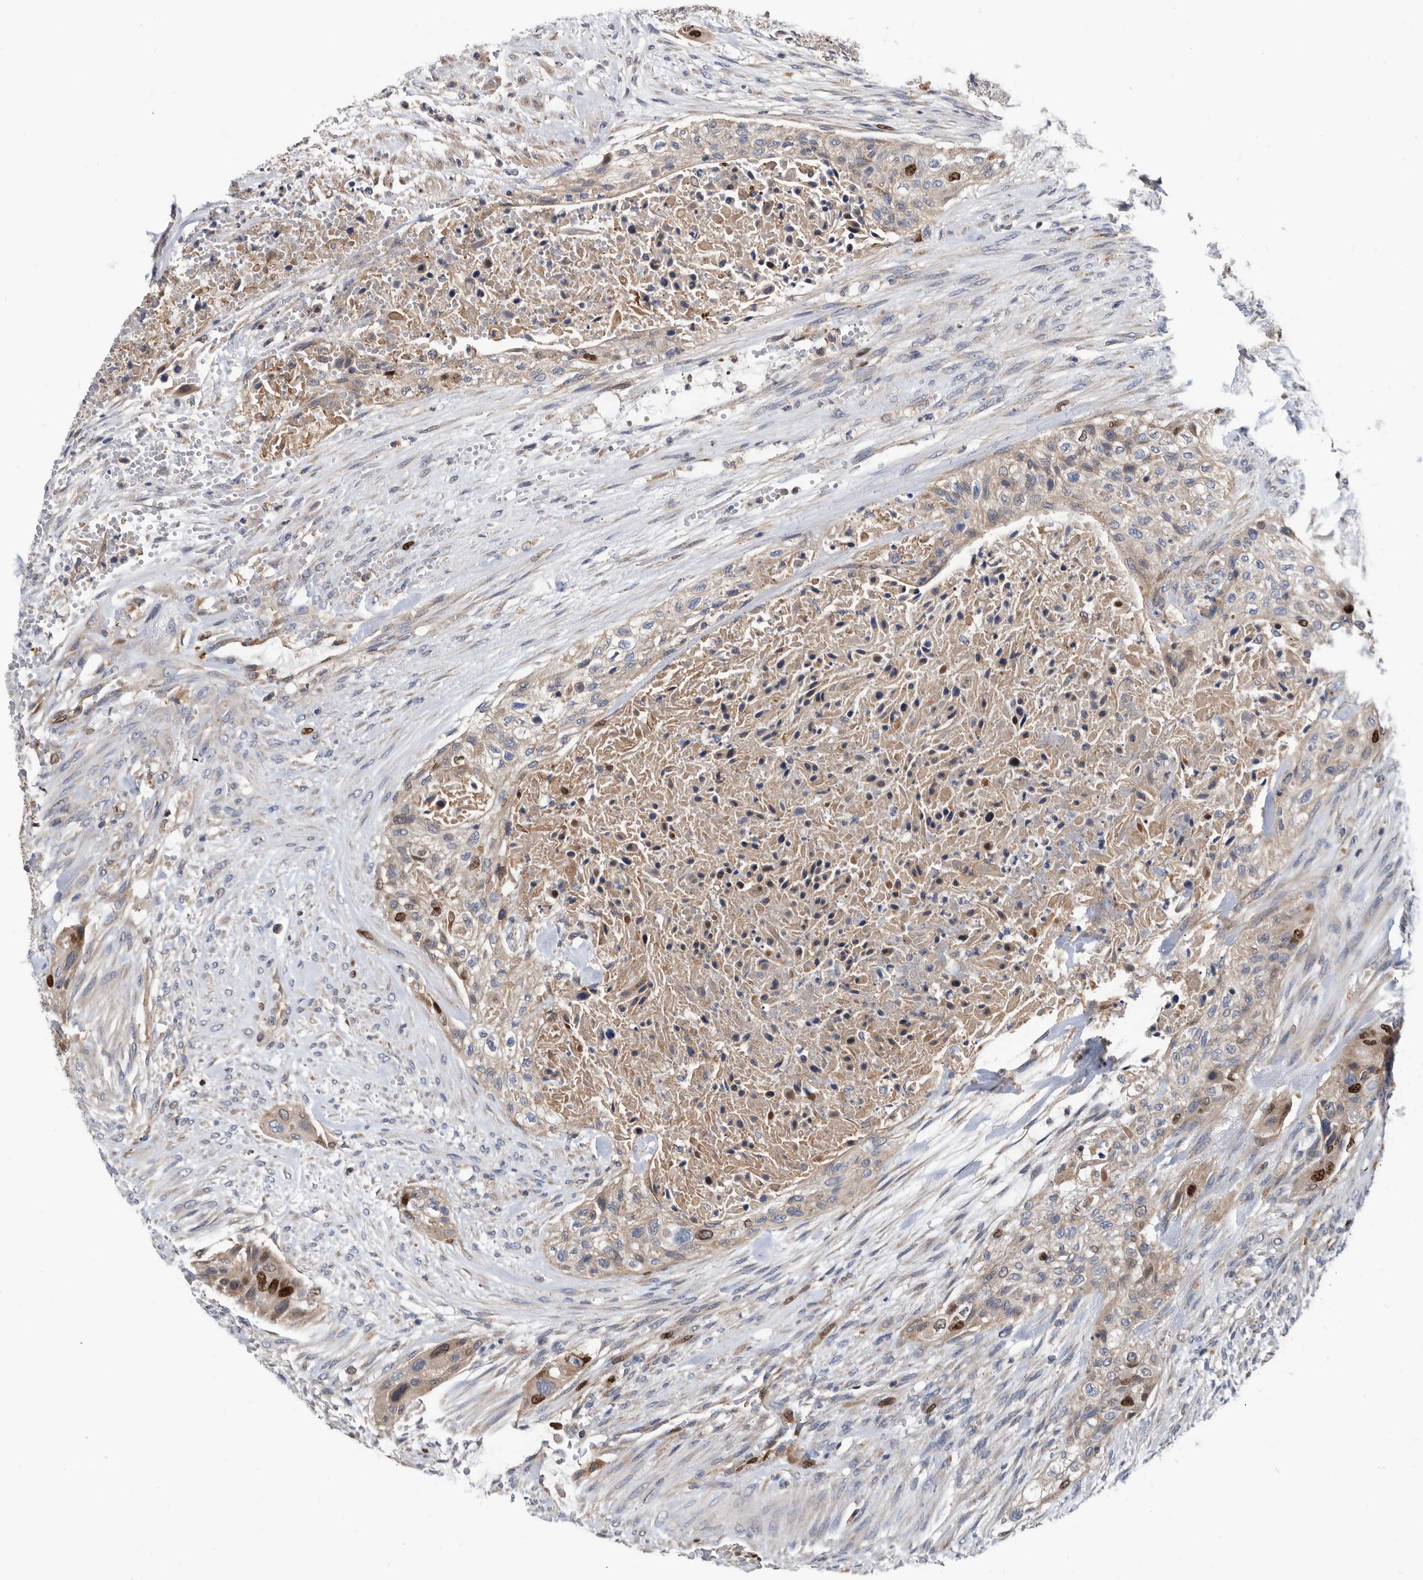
{"staining": {"intensity": "strong", "quantity": "<25%", "location": "cytoplasmic/membranous,nuclear"}, "tissue": "urothelial cancer", "cell_type": "Tumor cells", "image_type": "cancer", "snomed": [{"axis": "morphology", "description": "Urothelial carcinoma, High grade"}, {"axis": "topography", "description": "Urinary bladder"}], "caption": "Urothelial cancer stained for a protein (brown) reveals strong cytoplasmic/membranous and nuclear positive positivity in about <25% of tumor cells.", "gene": "ATAD2", "patient": {"sex": "male", "age": 35}}